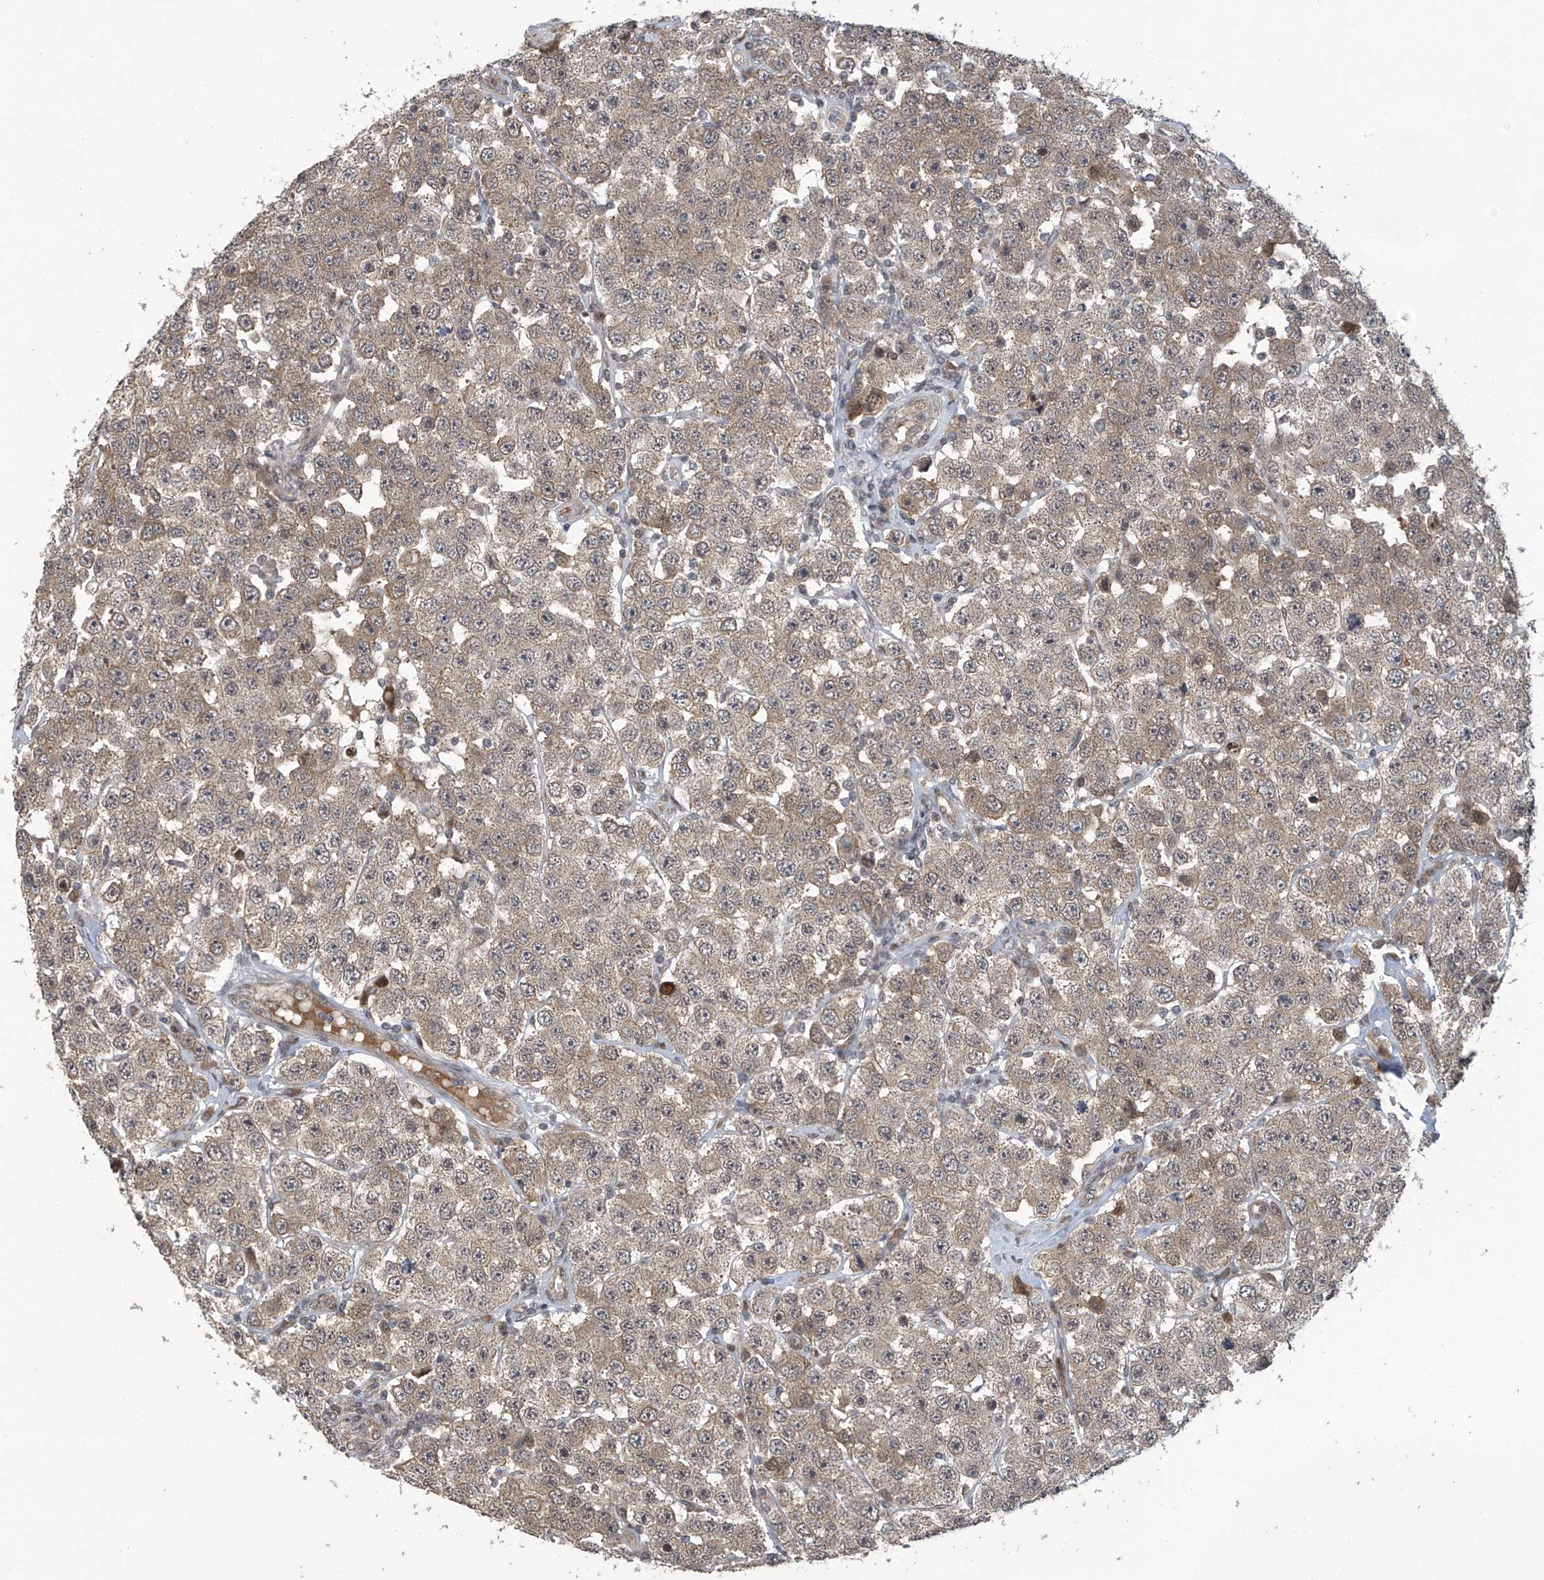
{"staining": {"intensity": "weak", "quantity": ">75%", "location": "cytoplasmic/membranous"}, "tissue": "testis cancer", "cell_type": "Tumor cells", "image_type": "cancer", "snomed": [{"axis": "morphology", "description": "Seminoma, NOS"}, {"axis": "topography", "description": "Testis"}], "caption": "Immunohistochemical staining of human seminoma (testis) shows low levels of weak cytoplasmic/membranous protein positivity in about >75% of tumor cells. (brown staining indicates protein expression, while blue staining denotes nuclei).", "gene": "ABHD13", "patient": {"sex": "male", "age": 28}}